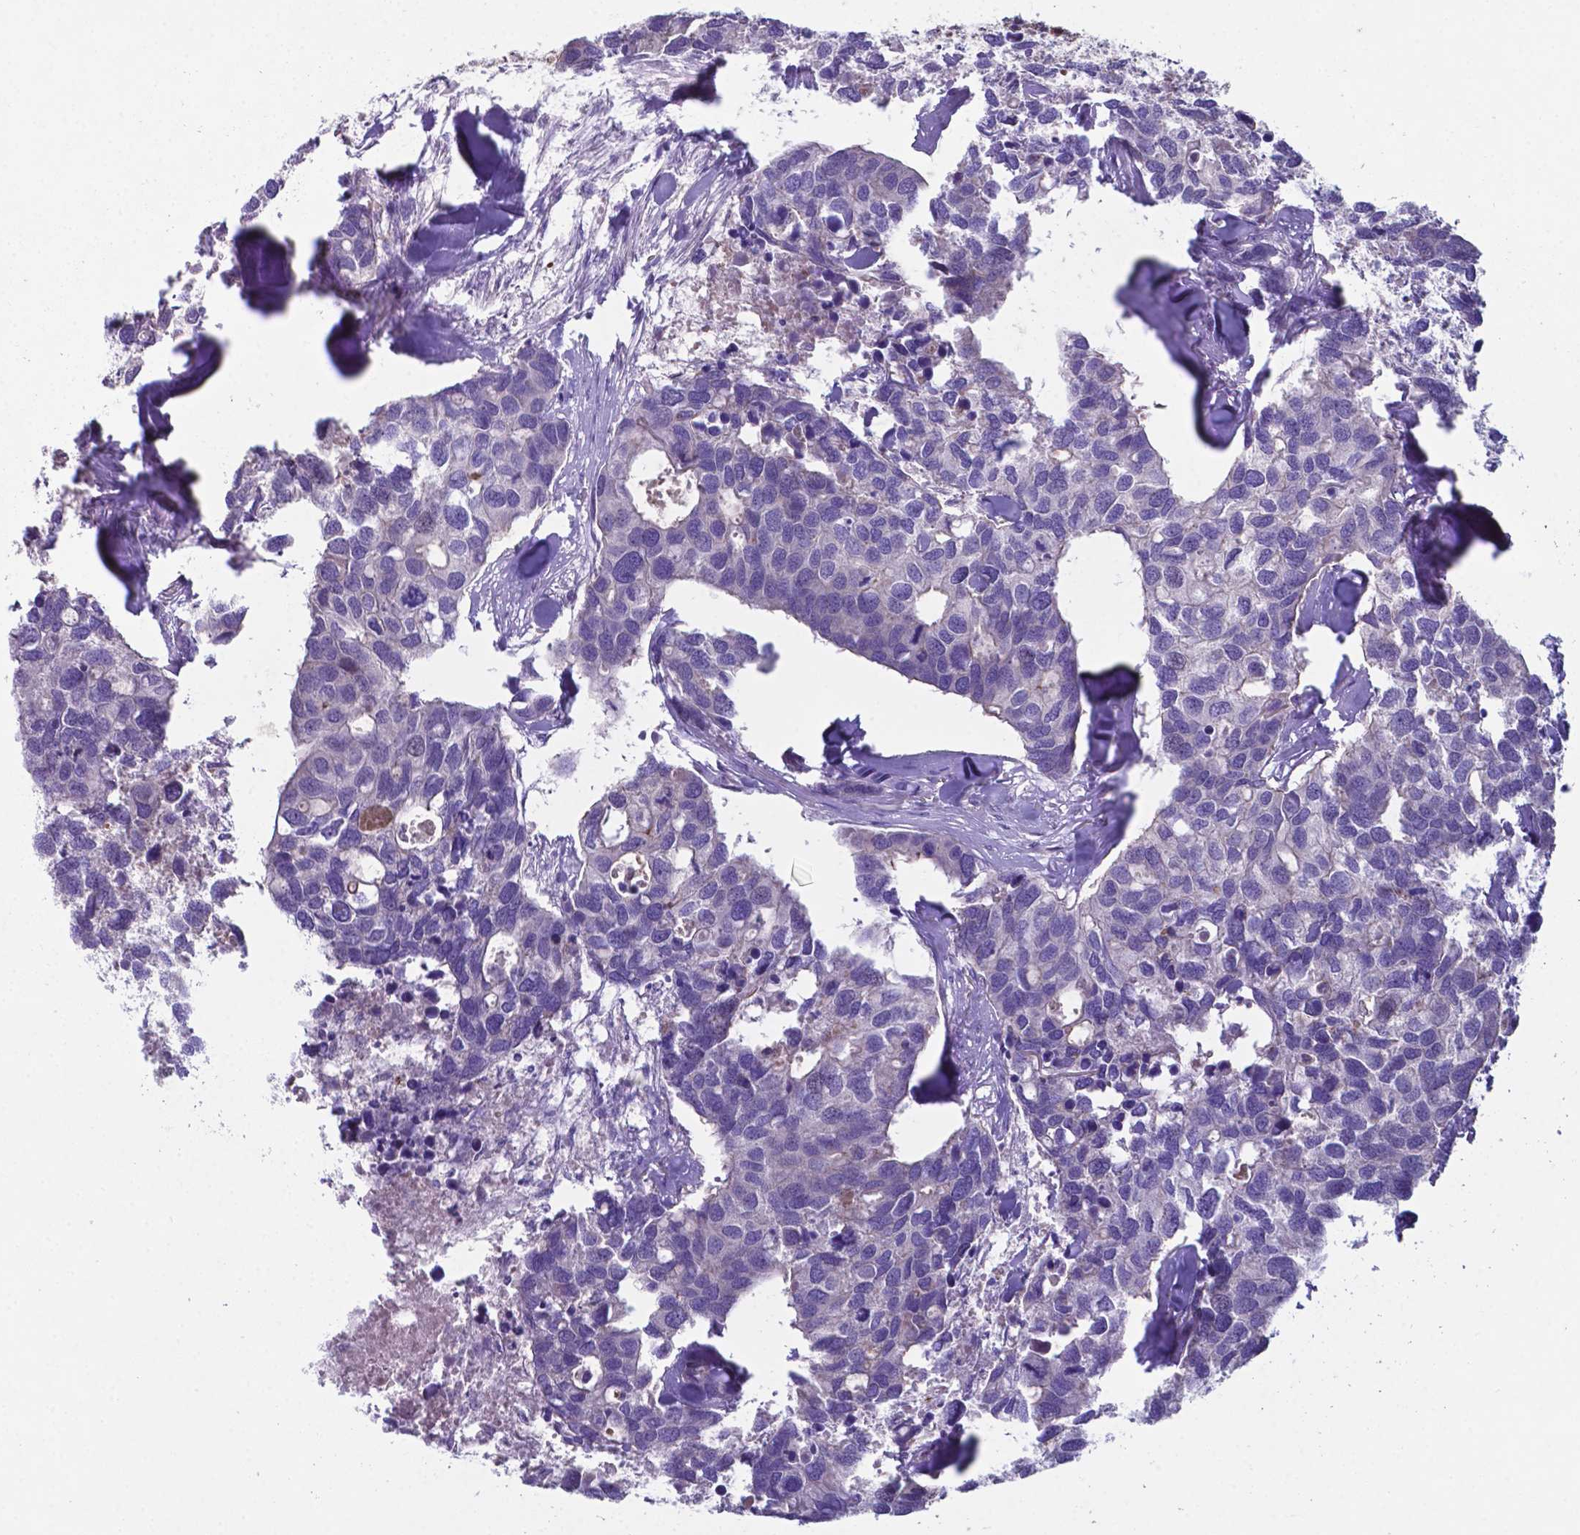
{"staining": {"intensity": "negative", "quantity": "none", "location": "none"}, "tissue": "breast cancer", "cell_type": "Tumor cells", "image_type": "cancer", "snomed": [{"axis": "morphology", "description": "Duct carcinoma"}, {"axis": "topography", "description": "Breast"}], "caption": "Immunohistochemistry (IHC) histopathology image of breast cancer stained for a protein (brown), which displays no expression in tumor cells.", "gene": "TYRO3", "patient": {"sex": "female", "age": 83}}